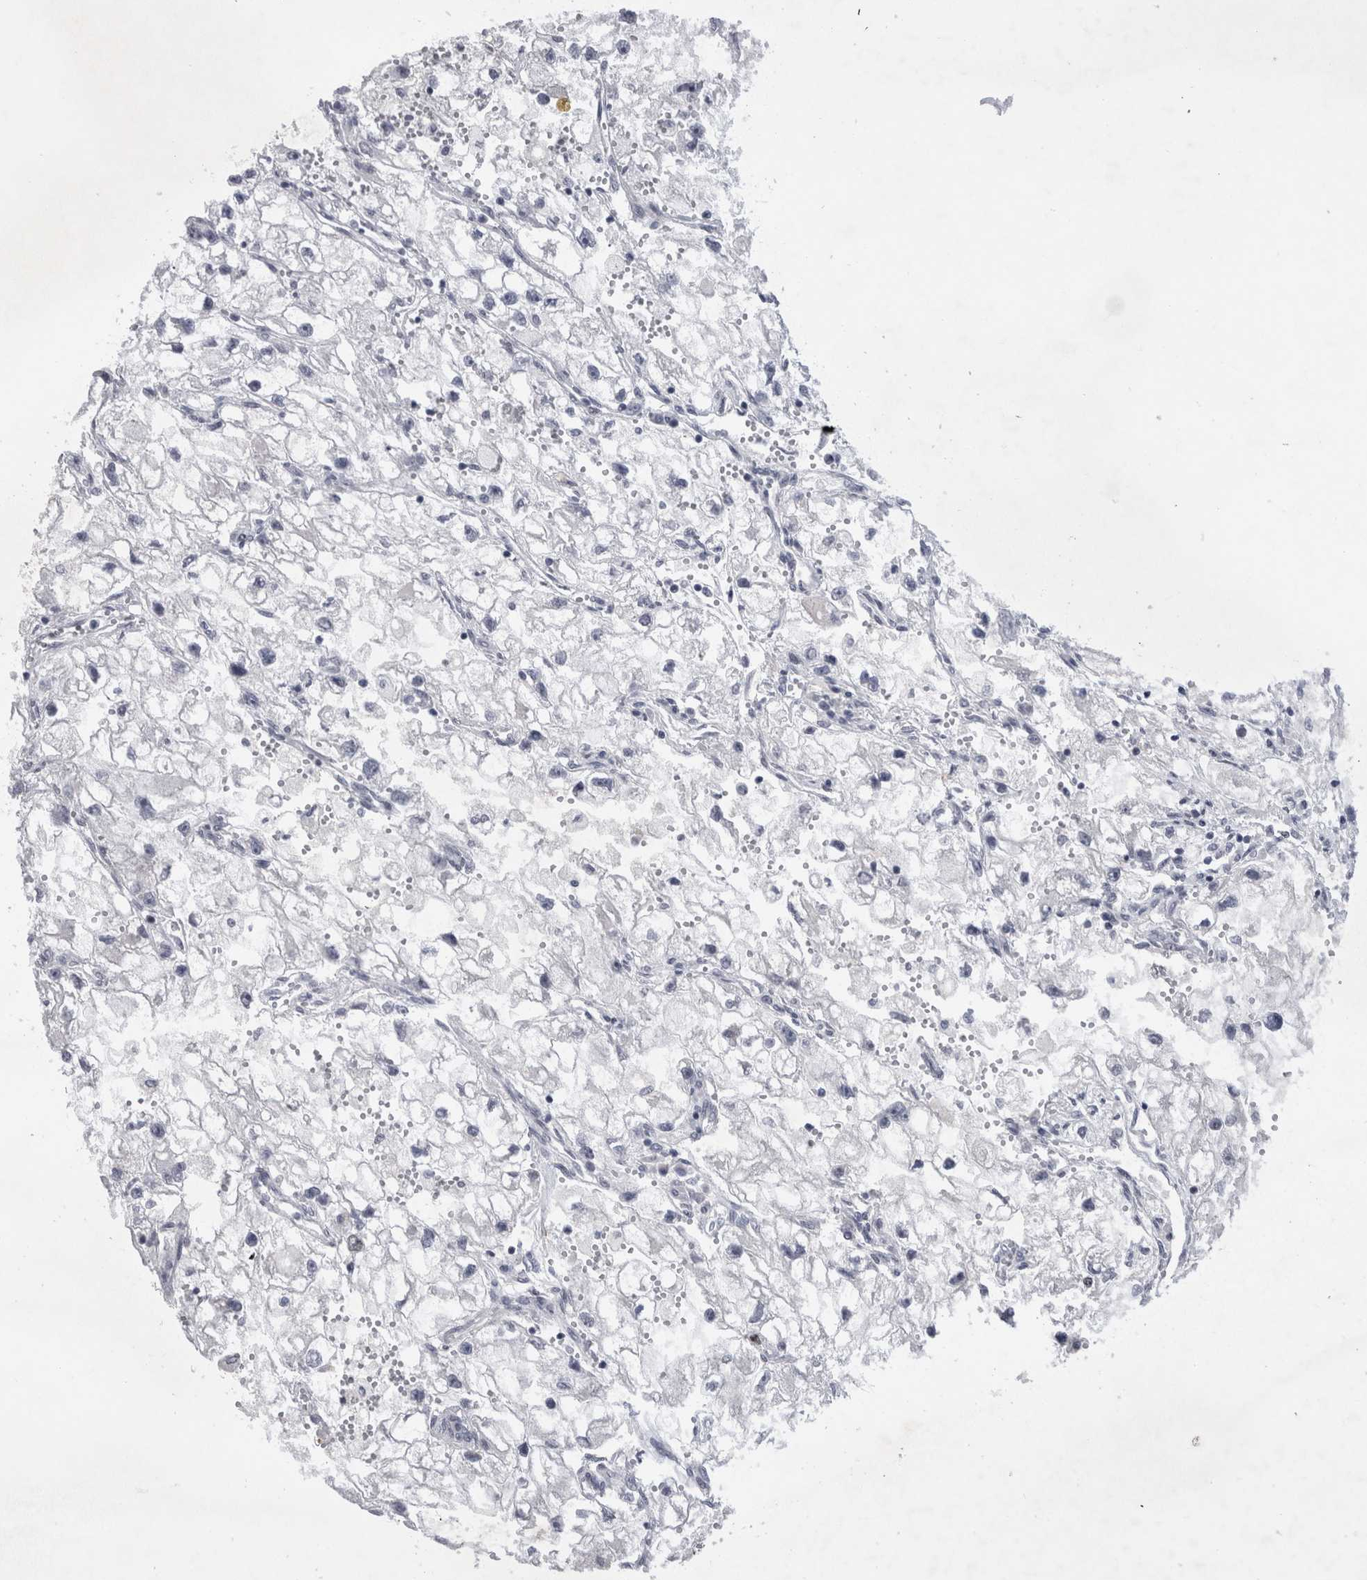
{"staining": {"intensity": "negative", "quantity": "none", "location": "none"}, "tissue": "renal cancer", "cell_type": "Tumor cells", "image_type": "cancer", "snomed": [{"axis": "morphology", "description": "Adenocarcinoma, NOS"}, {"axis": "topography", "description": "Kidney"}], "caption": "High magnification brightfield microscopy of renal cancer (adenocarcinoma) stained with DAB (3,3'-diaminobenzidine) (brown) and counterstained with hematoxylin (blue): tumor cells show no significant staining.", "gene": "KIF18B", "patient": {"sex": "female", "age": 70}}